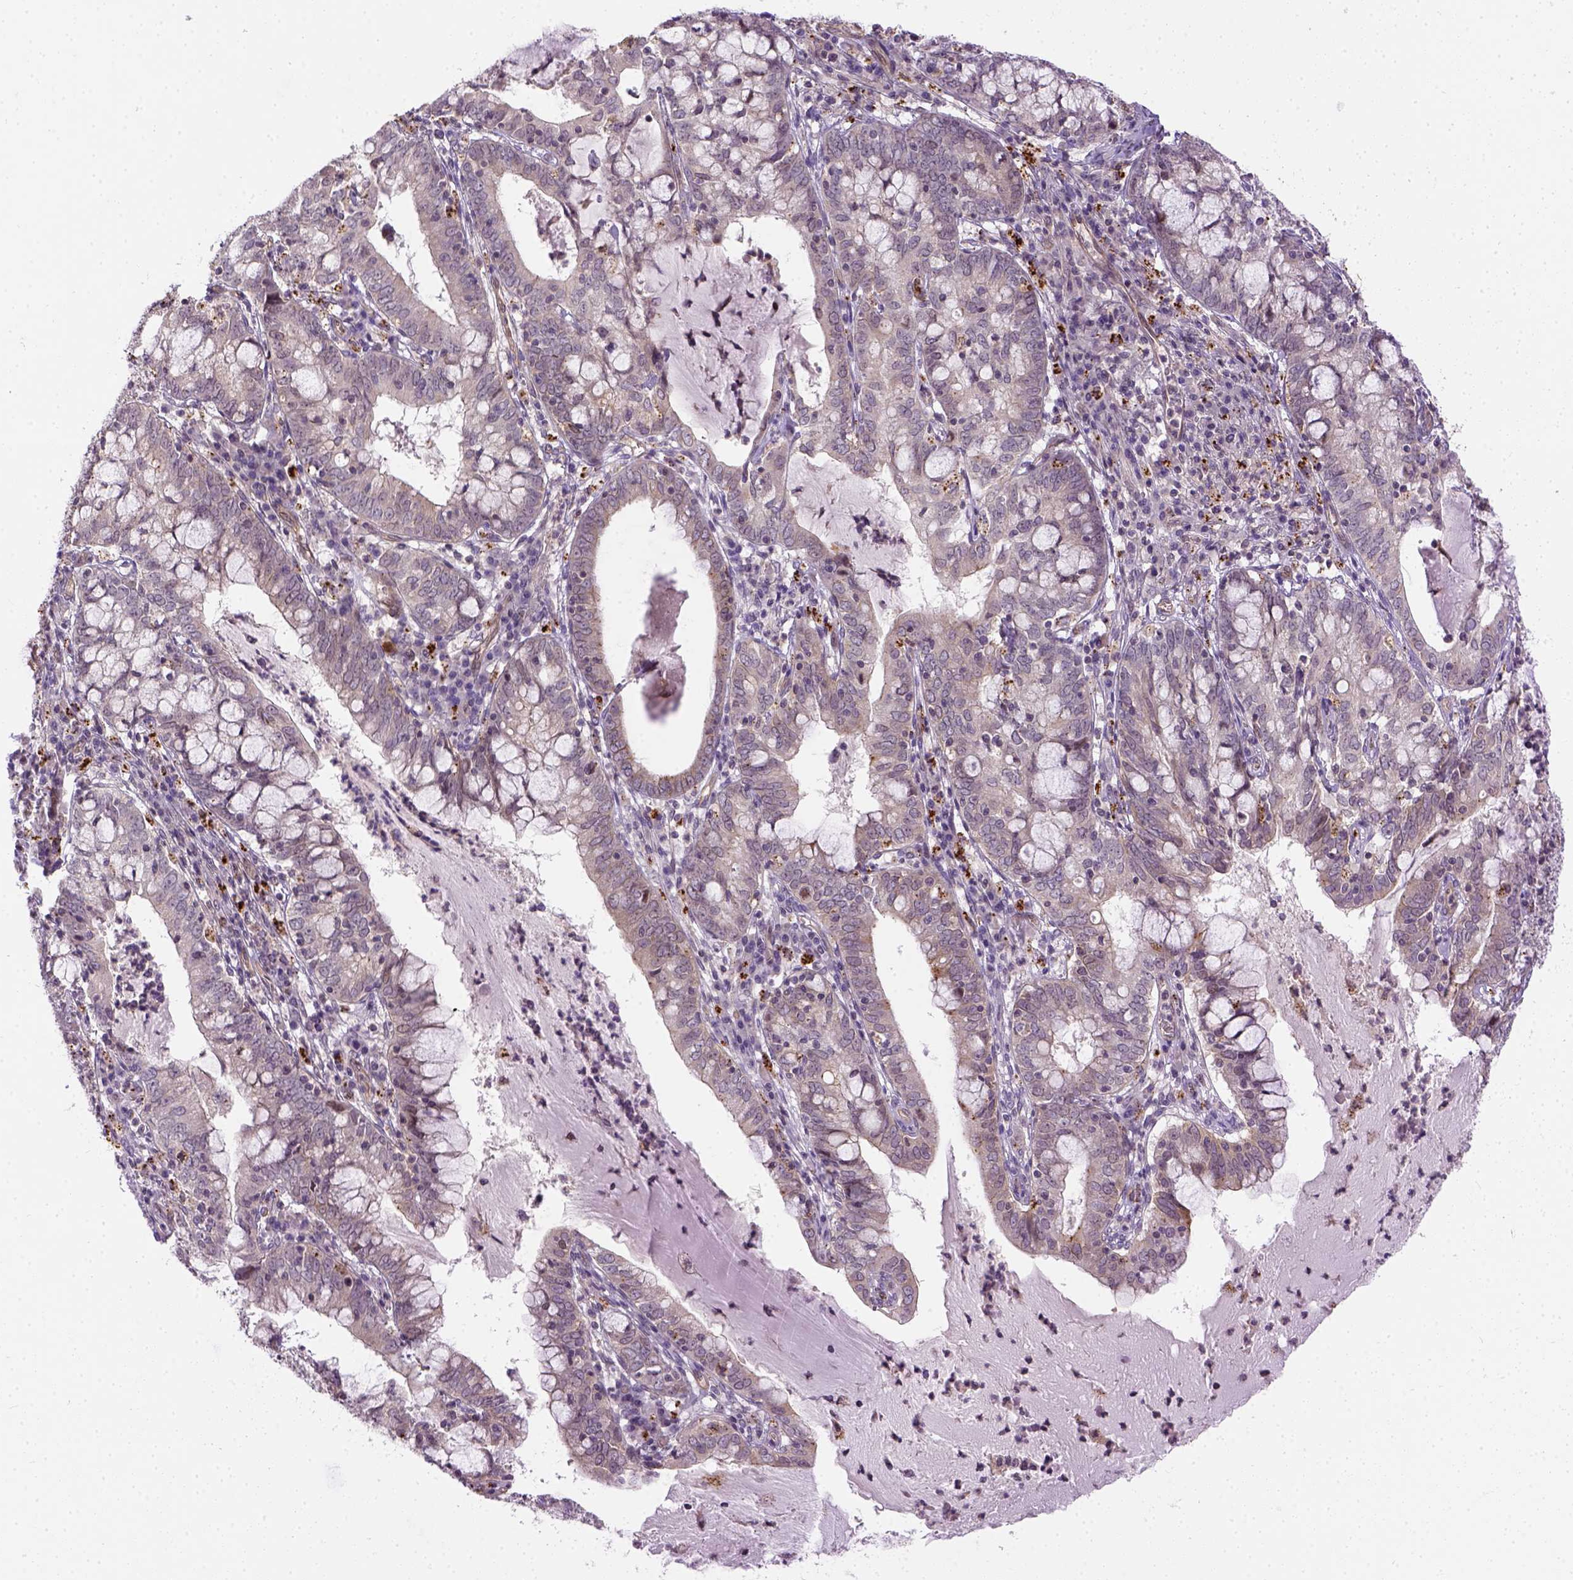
{"staining": {"intensity": "weak", "quantity": "25%-75%", "location": "cytoplasmic/membranous"}, "tissue": "cervical cancer", "cell_type": "Tumor cells", "image_type": "cancer", "snomed": [{"axis": "morphology", "description": "Adenocarcinoma, NOS"}, {"axis": "topography", "description": "Cervix"}], "caption": "This histopathology image displays cervical cancer (adenocarcinoma) stained with immunohistochemistry (IHC) to label a protein in brown. The cytoplasmic/membranous of tumor cells show weak positivity for the protein. Nuclei are counter-stained blue.", "gene": "KAZN", "patient": {"sex": "female", "age": 40}}